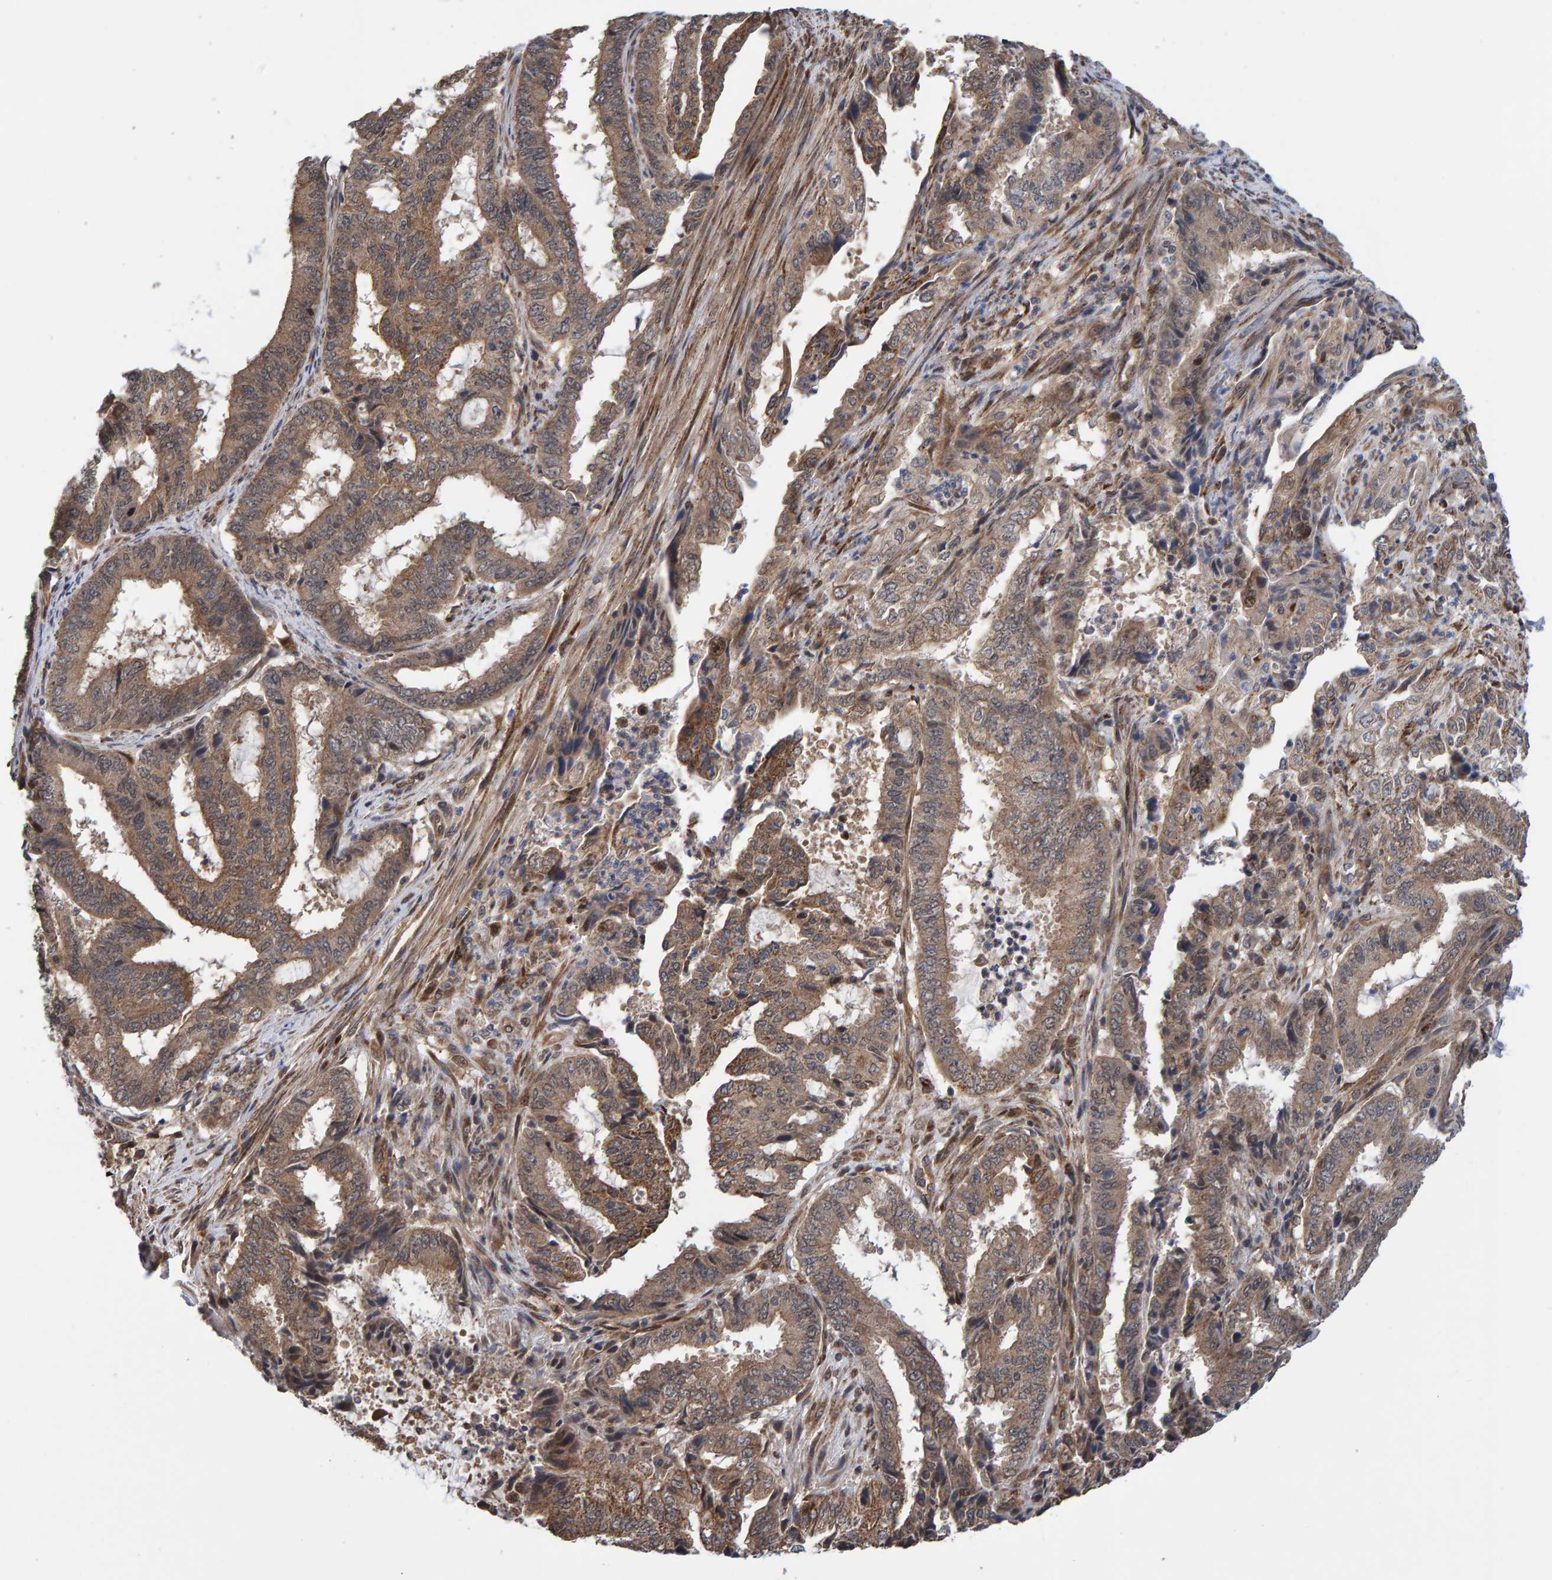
{"staining": {"intensity": "moderate", "quantity": ">75%", "location": "cytoplasmic/membranous"}, "tissue": "endometrial cancer", "cell_type": "Tumor cells", "image_type": "cancer", "snomed": [{"axis": "morphology", "description": "Adenocarcinoma, NOS"}, {"axis": "topography", "description": "Endometrium"}], "caption": "Immunohistochemical staining of endometrial cancer exhibits moderate cytoplasmic/membranous protein expression in approximately >75% of tumor cells.", "gene": "SCRN2", "patient": {"sex": "female", "age": 51}}